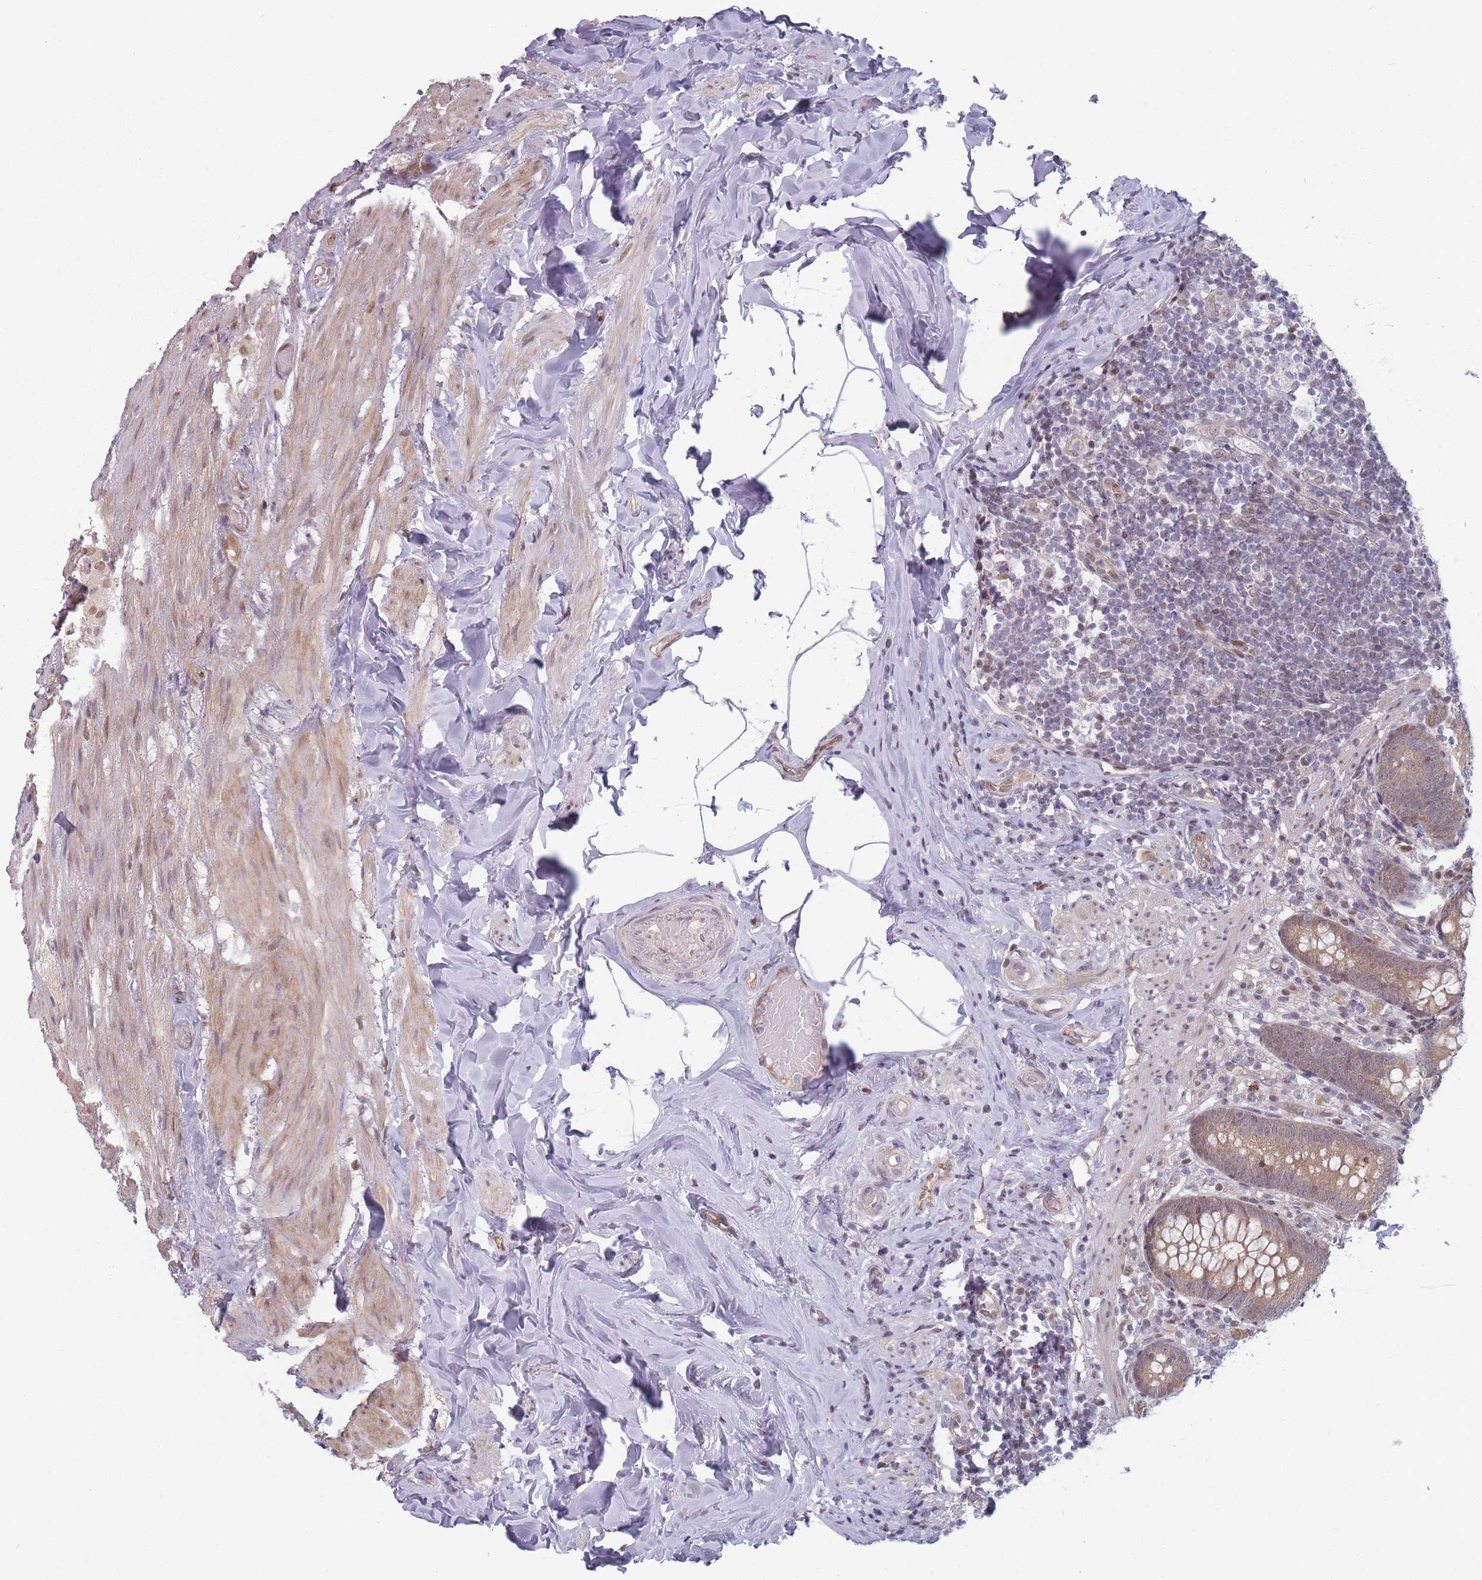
{"staining": {"intensity": "moderate", "quantity": ">75%", "location": "cytoplasmic/membranous,nuclear"}, "tissue": "appendix", "cell_type": "Glandular cells", "image_type": "normal", "snomed": [{"axis": "morphology", "description": "Normal tissue, NOS"}, {"axis": "topography", "description": "Appendix"}], "caption": "IHC histopathology image of unremarkable human appendix stained for a protein (brown), which demonstrates medium levels of moderate cytoplasmic/membranous,nuclear positivity in about >75% of glandular cells.", "gene": "SH3BGRL2", "patient": {"sex": "male", "age": 55}}